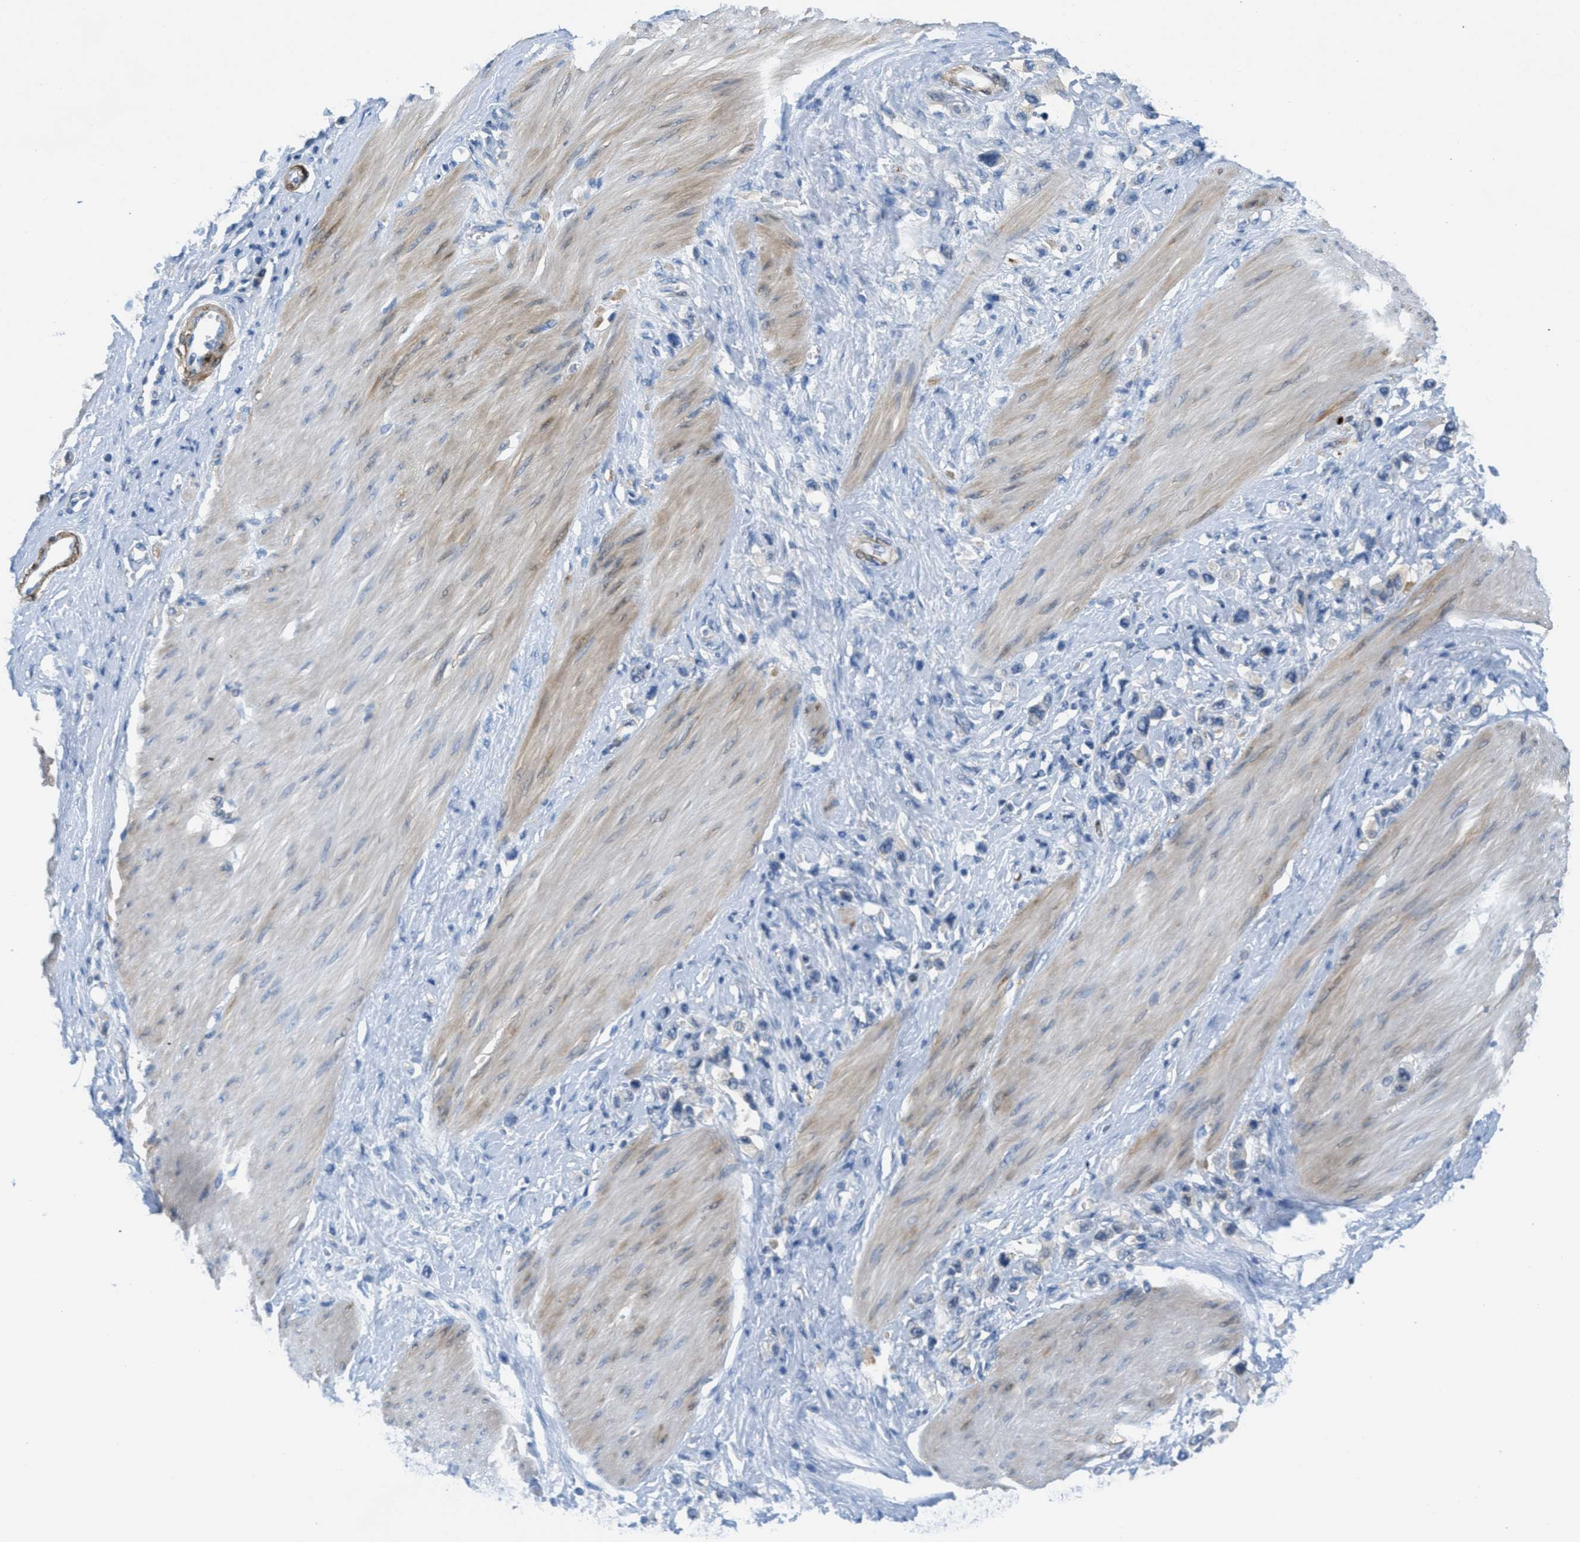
{"staining": {"intensity": "negative", "quantity": "none", "location": "none"}, "tissue": "stomach cancer", "cell_type": "Tumor cells", "image_type": "cancer", "snomed": [{"axis": "morphology", "description": "Adenocarcinoma, NOS"}, {"axis": "topography", "description": "Stomach"}], "caption": "IHC micrograph of human adenocarcinoma (stomach) stained for a protein (brown), which demonstrates no staining in tumor cells.", "gene": "MAPRE2", "patient": {"sex": "female", "age": 65}}